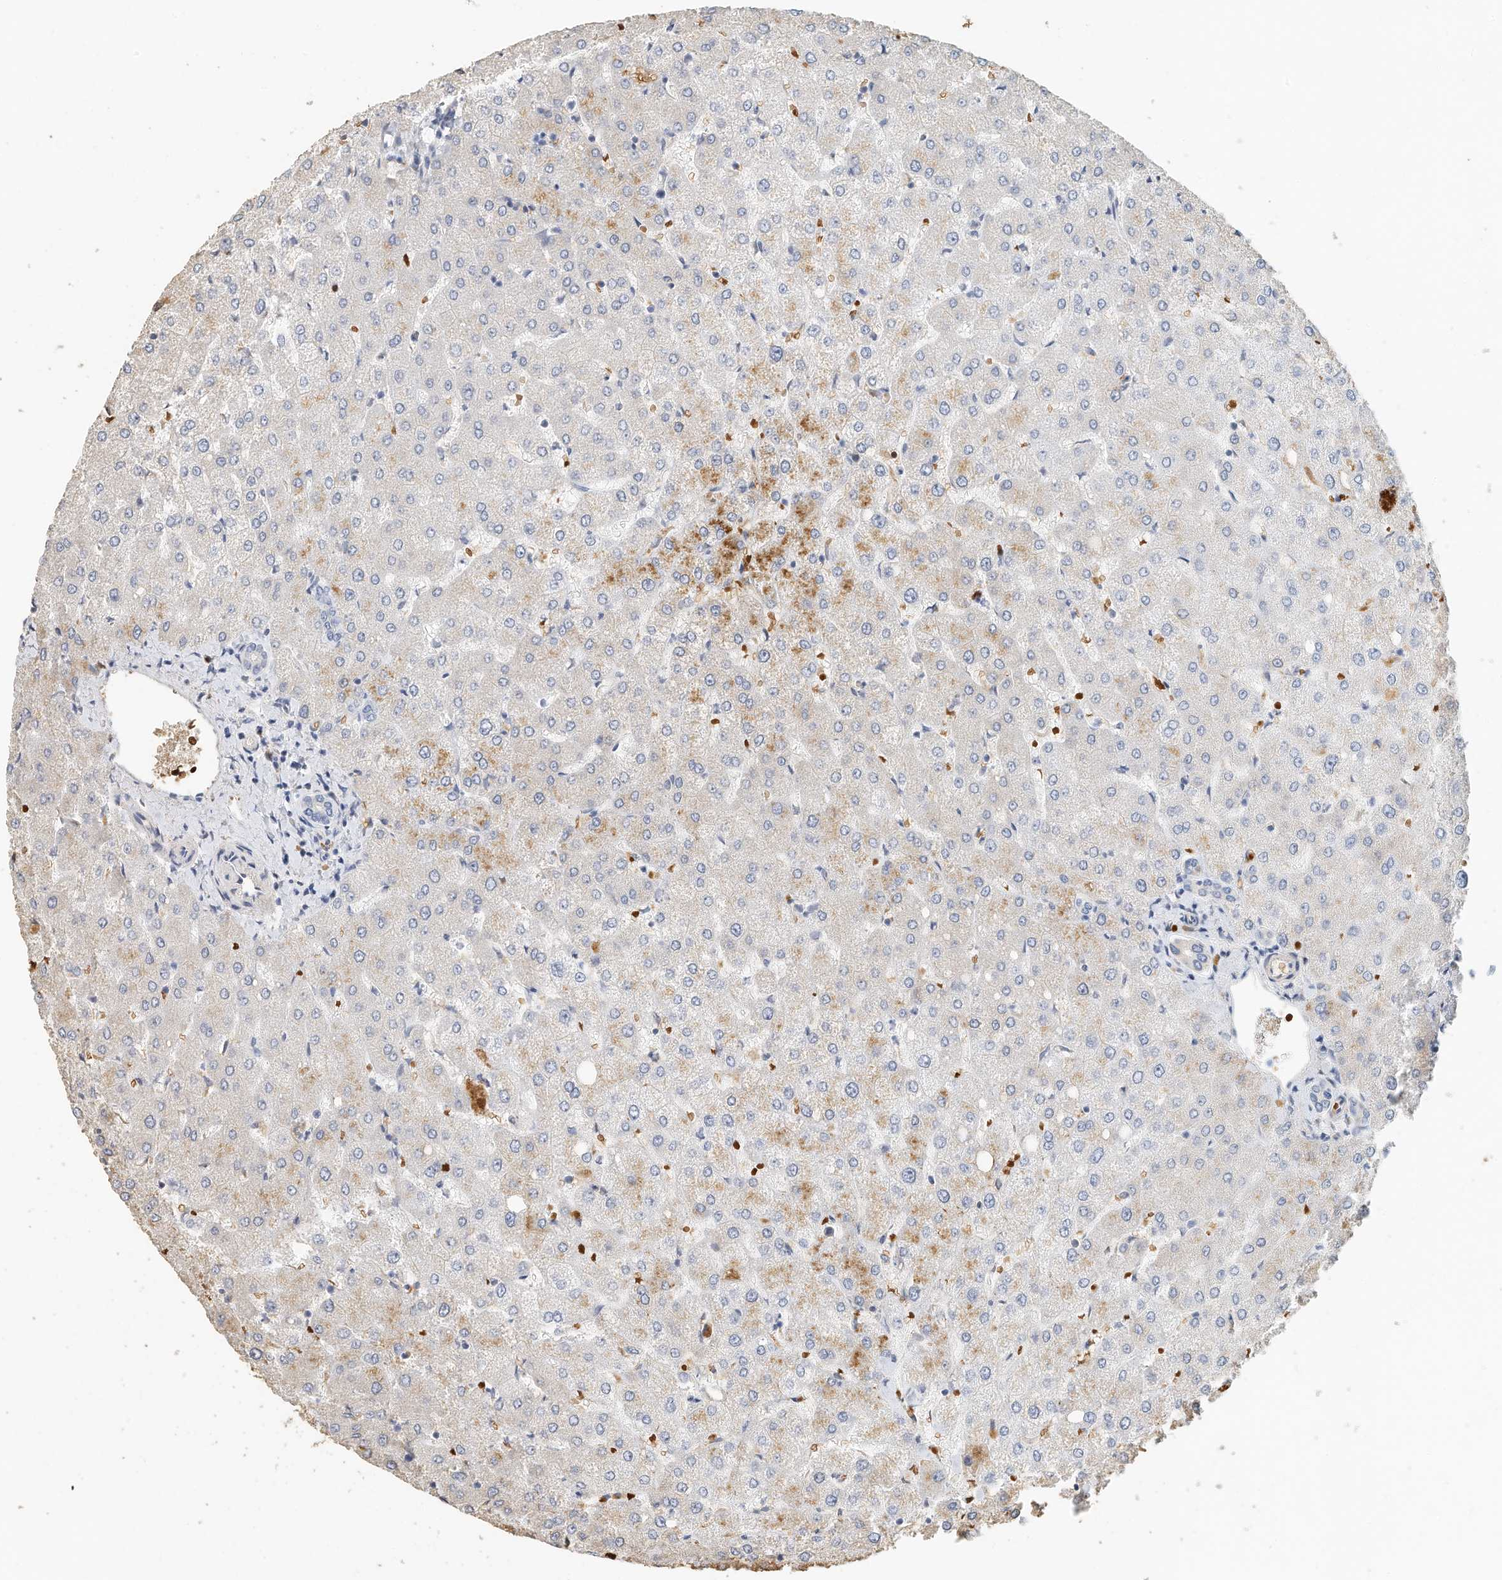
{"staining": {"intensity": "negative", "quantity": "none", "location": "none"}, "tissue": "liver", "cell_type": "Cholangiocytes", "image_type": "normal", "snomed": [{"axis": "morphology", "description": "Normal tissue, NOS"}, {"axis": "topography", "description": "Liver"}], "caption": "Liver stained for a protein using immunohistochemistry demonstrates no staining cholangiocytes.", "gene": "RCAN3", "patient": {"sex": "female", "age": 54}}